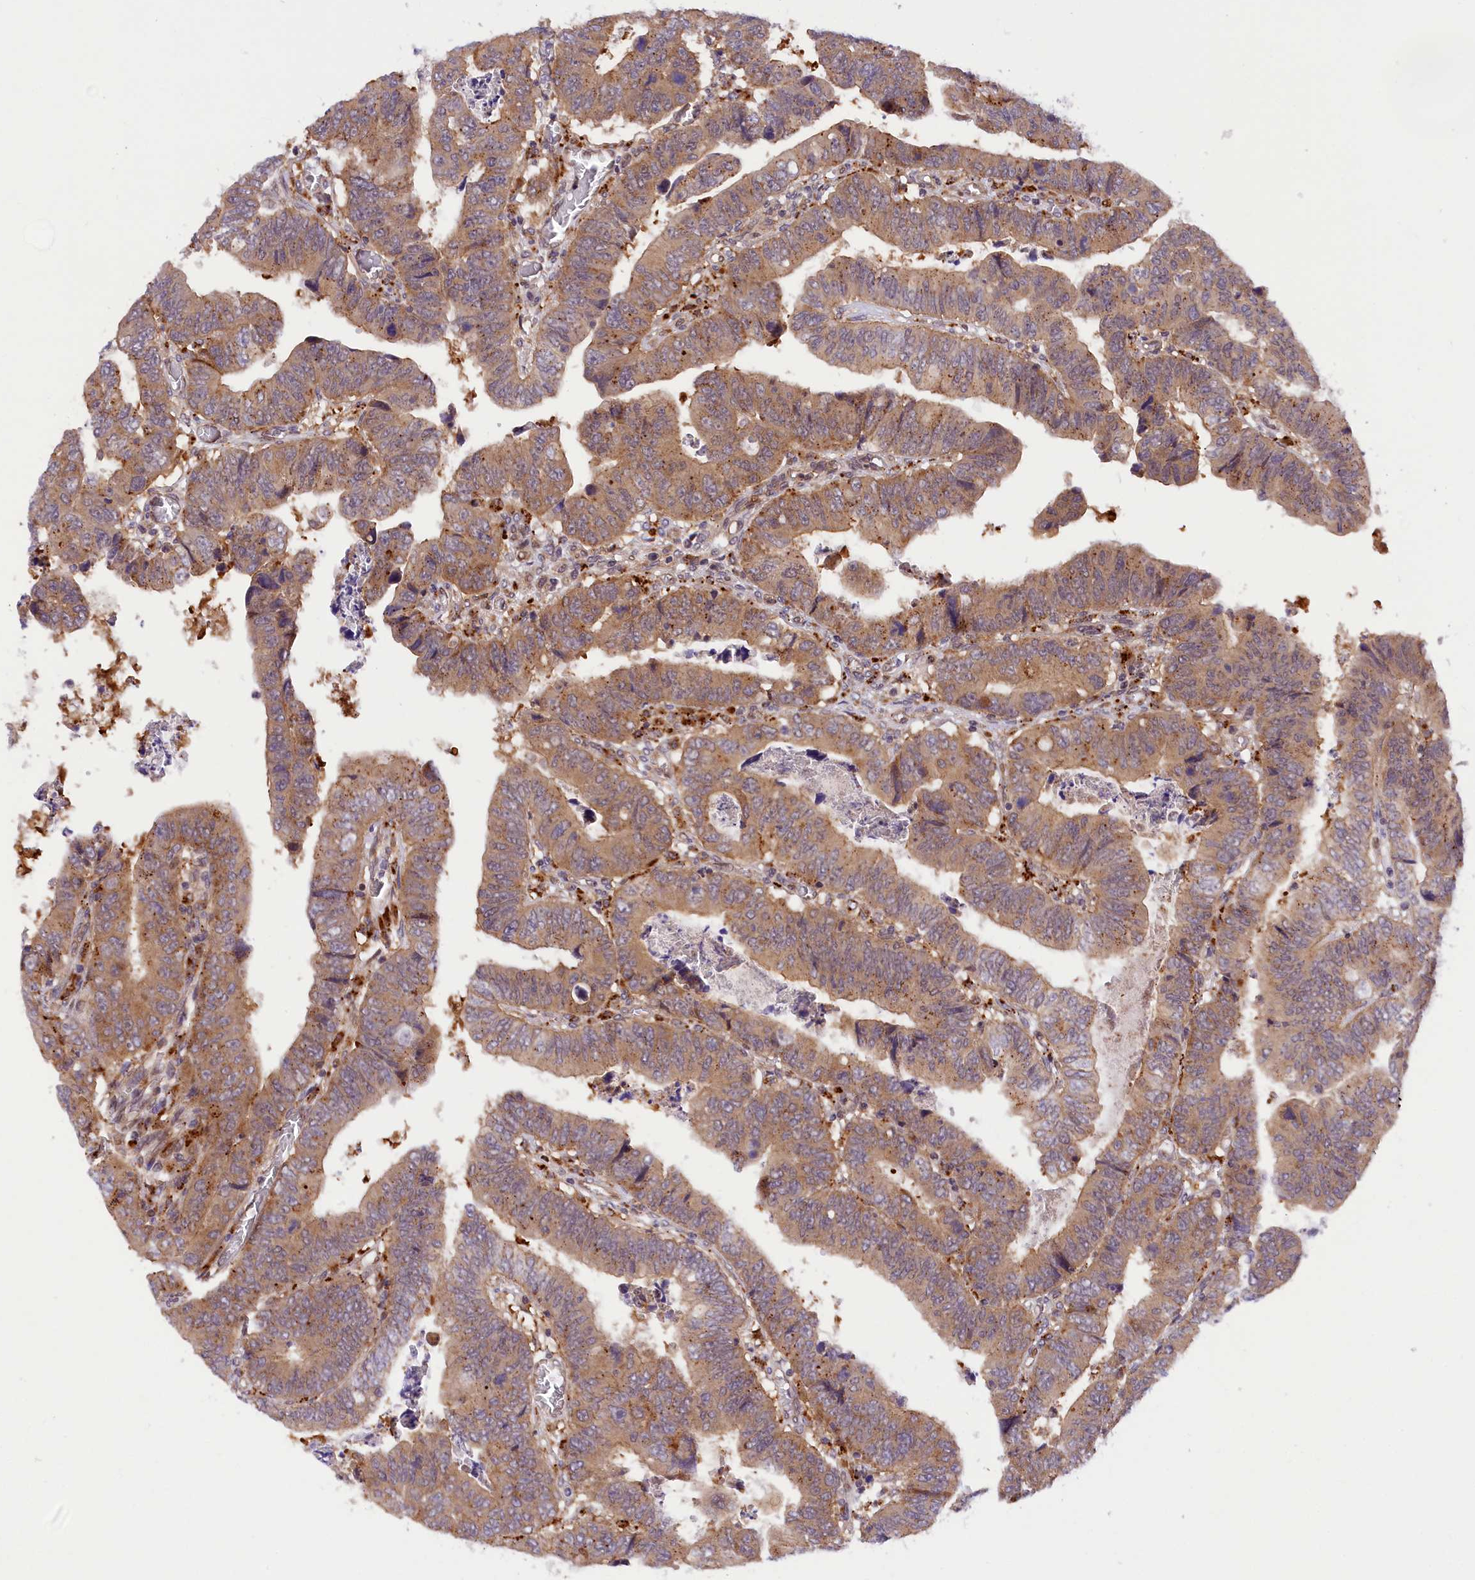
{"staining": {"intensity": "moderate", "quantity": ">75%", "location": "cytoplasmic/membranous"}, "tissue": "colorectal cancer", "cell_type": "Tumor cells", "image_type": "cancer", "snomed": [{"axis": "morphology", "description": "Normal tissue, NOS"}, {"axis": "morphology", "description": "Adenocarcinoma, NOS"}, {"axis": "topography", "description": "Rectum"}], "caption": "Colorectal cancer was stained to show a protein in brown. There is medium levels of moderate cytoplasmic/membranous staining in about >75% of tumor cells.", "gene": "SAMD4A", "patient": {"sex": "female", "age": 65}}